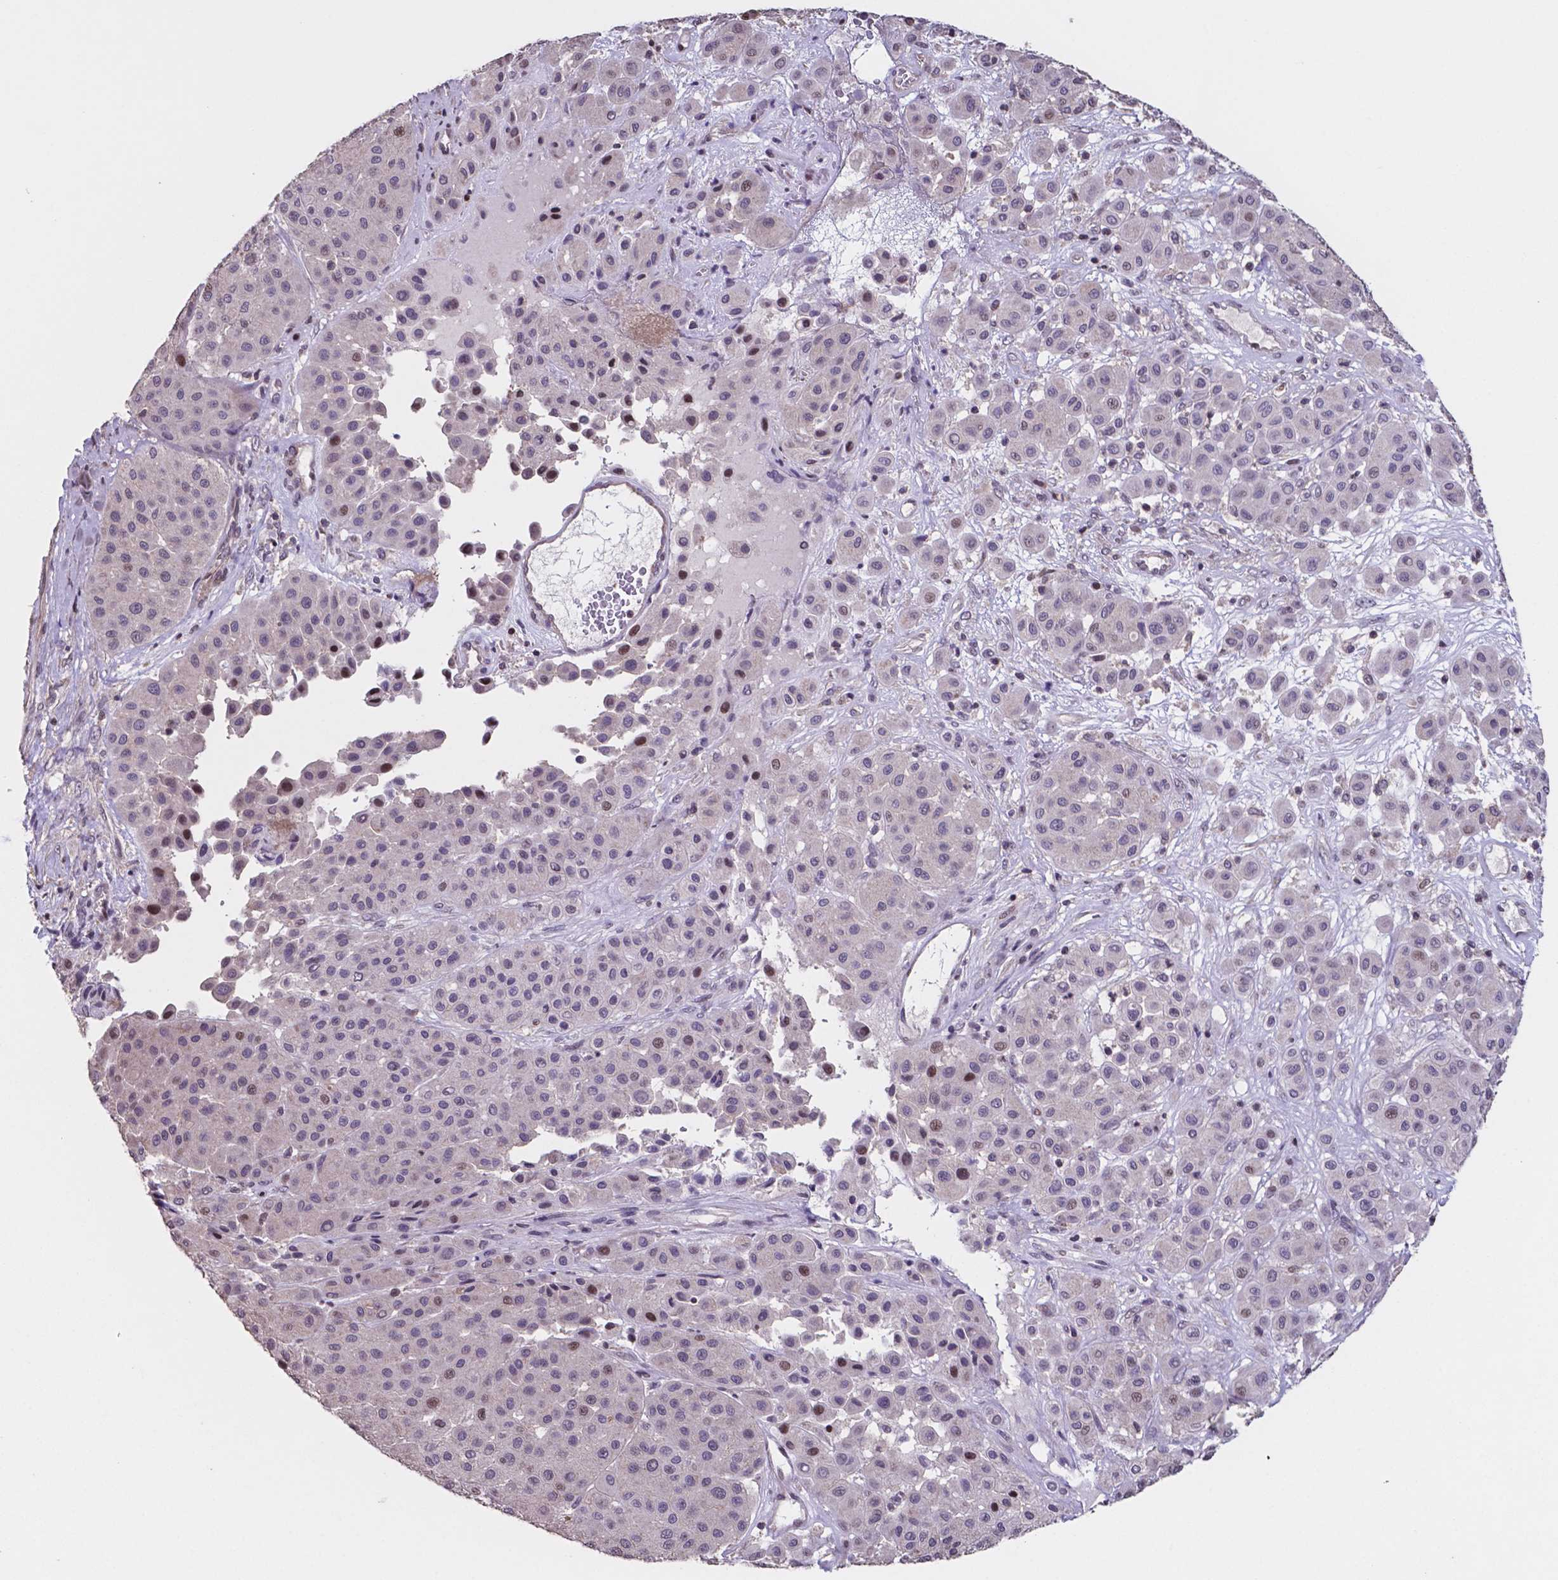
{"staining": {"intensity": "weak", "quantity": "<25%", "location": "nuclear"}, "tissue": "melanoma", "cell_type": "Tumor cells", "image_type": "cancer", "snomed": [{"axis": "morphology", "description": "Malignant melanoma, Metastatic site"}, {"axis": "topography", "description": "Smooth muscle"}], "caption": "Immunohistochemistry of human melanoma demonstrates no expression in tumor cells.", "gene": "MLC1", "patient": {"sex": "male", "age": 41}}